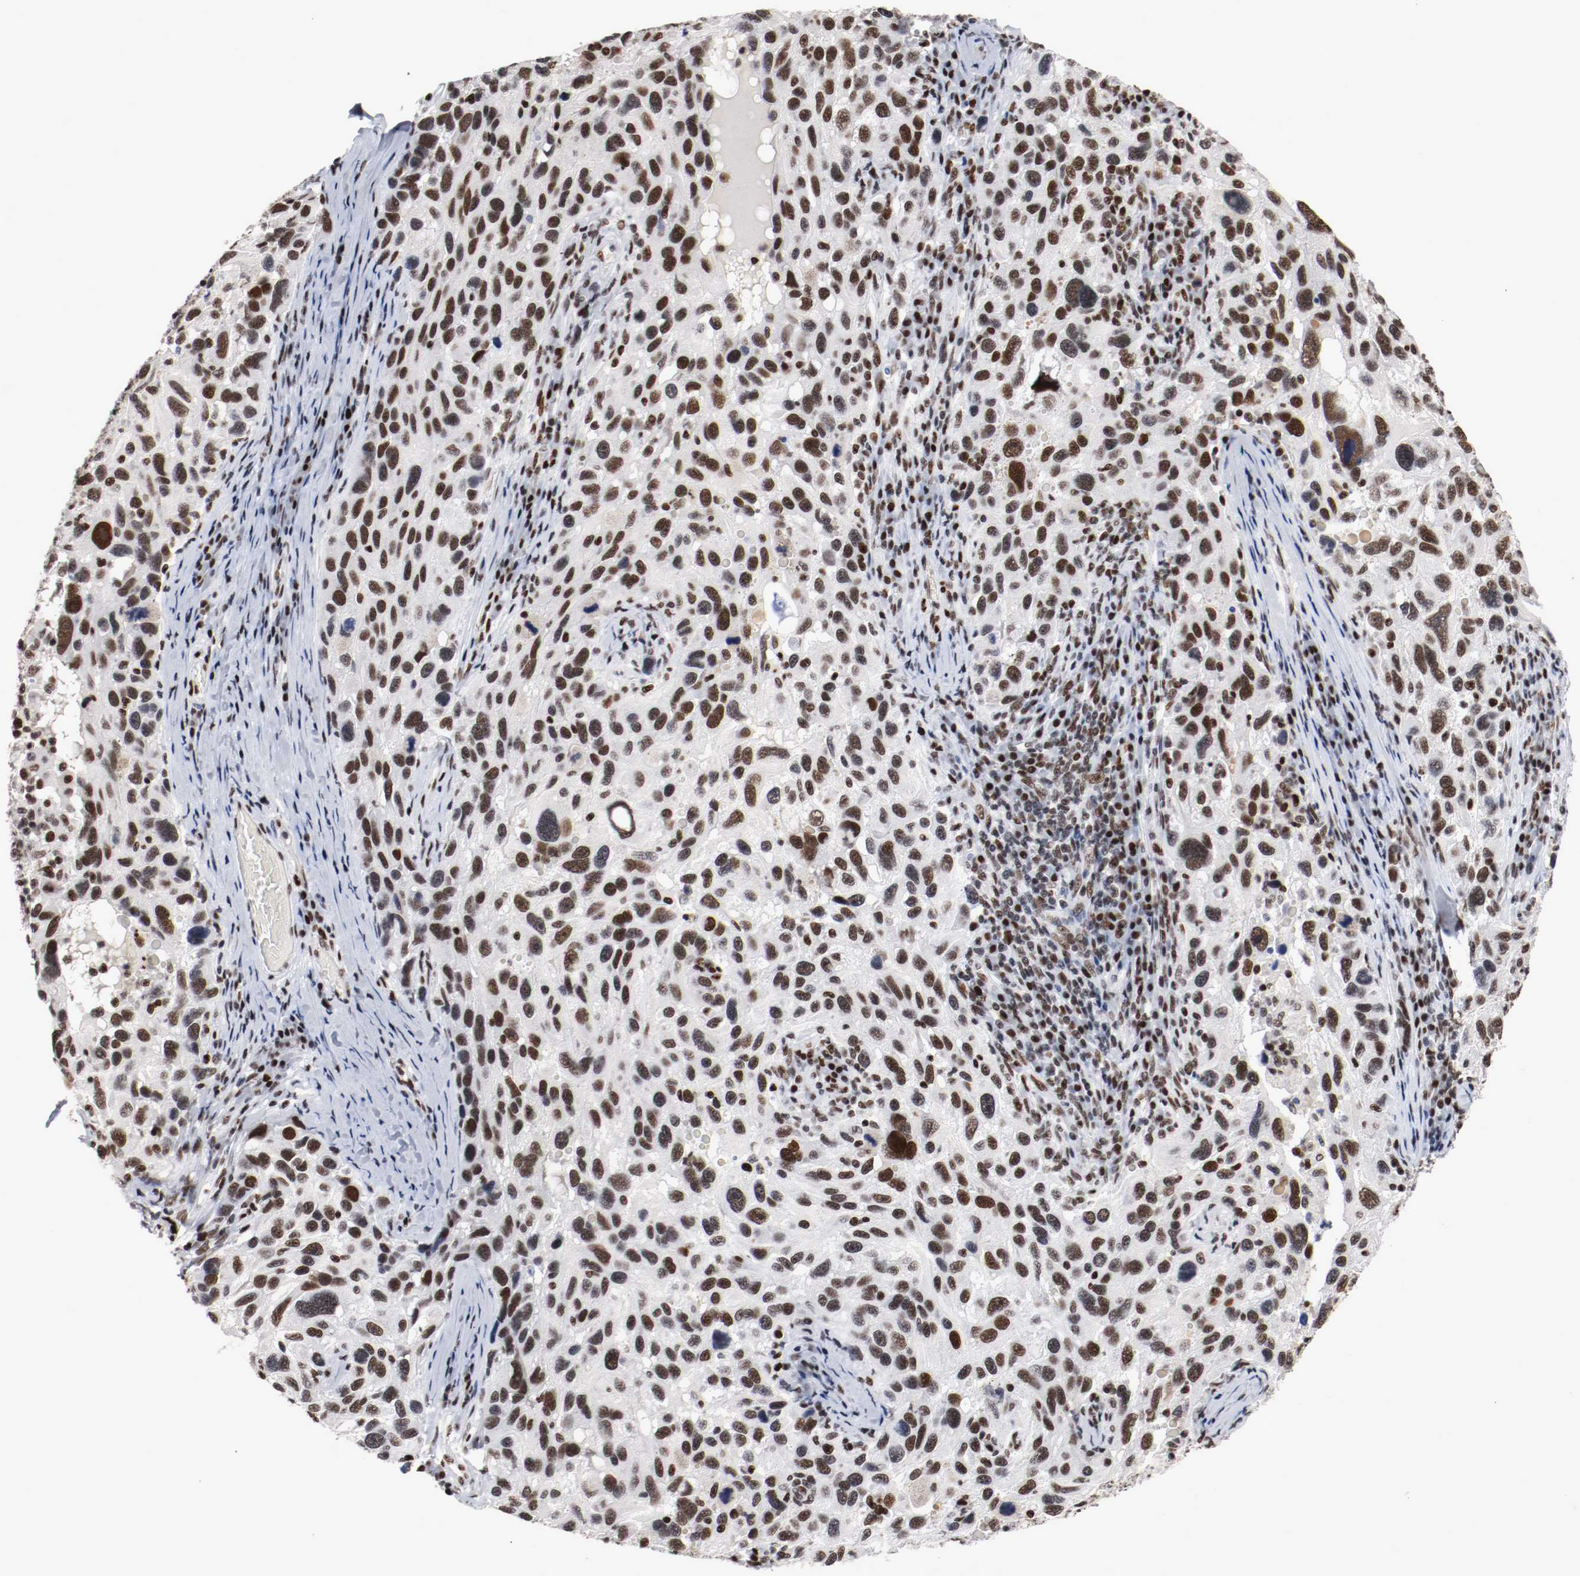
{"staining": {"intensity": "strong", "quantity": ">75%", "location": "nuclear"}, "tissue": "melanoma", "cell_type": "Tumor cells", "image_type": "cancer", "snomed": [{"axis": "morphology", "description": "Malignant melanoma, NOS"}, {"axis": "topography", "description": "Skin"}], "caption": "Immunohistochemical staining of human malignant melanoma displays high levels of strong nuclear positivity in about >75% of tumor cells.", "gene": "MEF2D", "patient": {"sex": "male", "age": 53}}